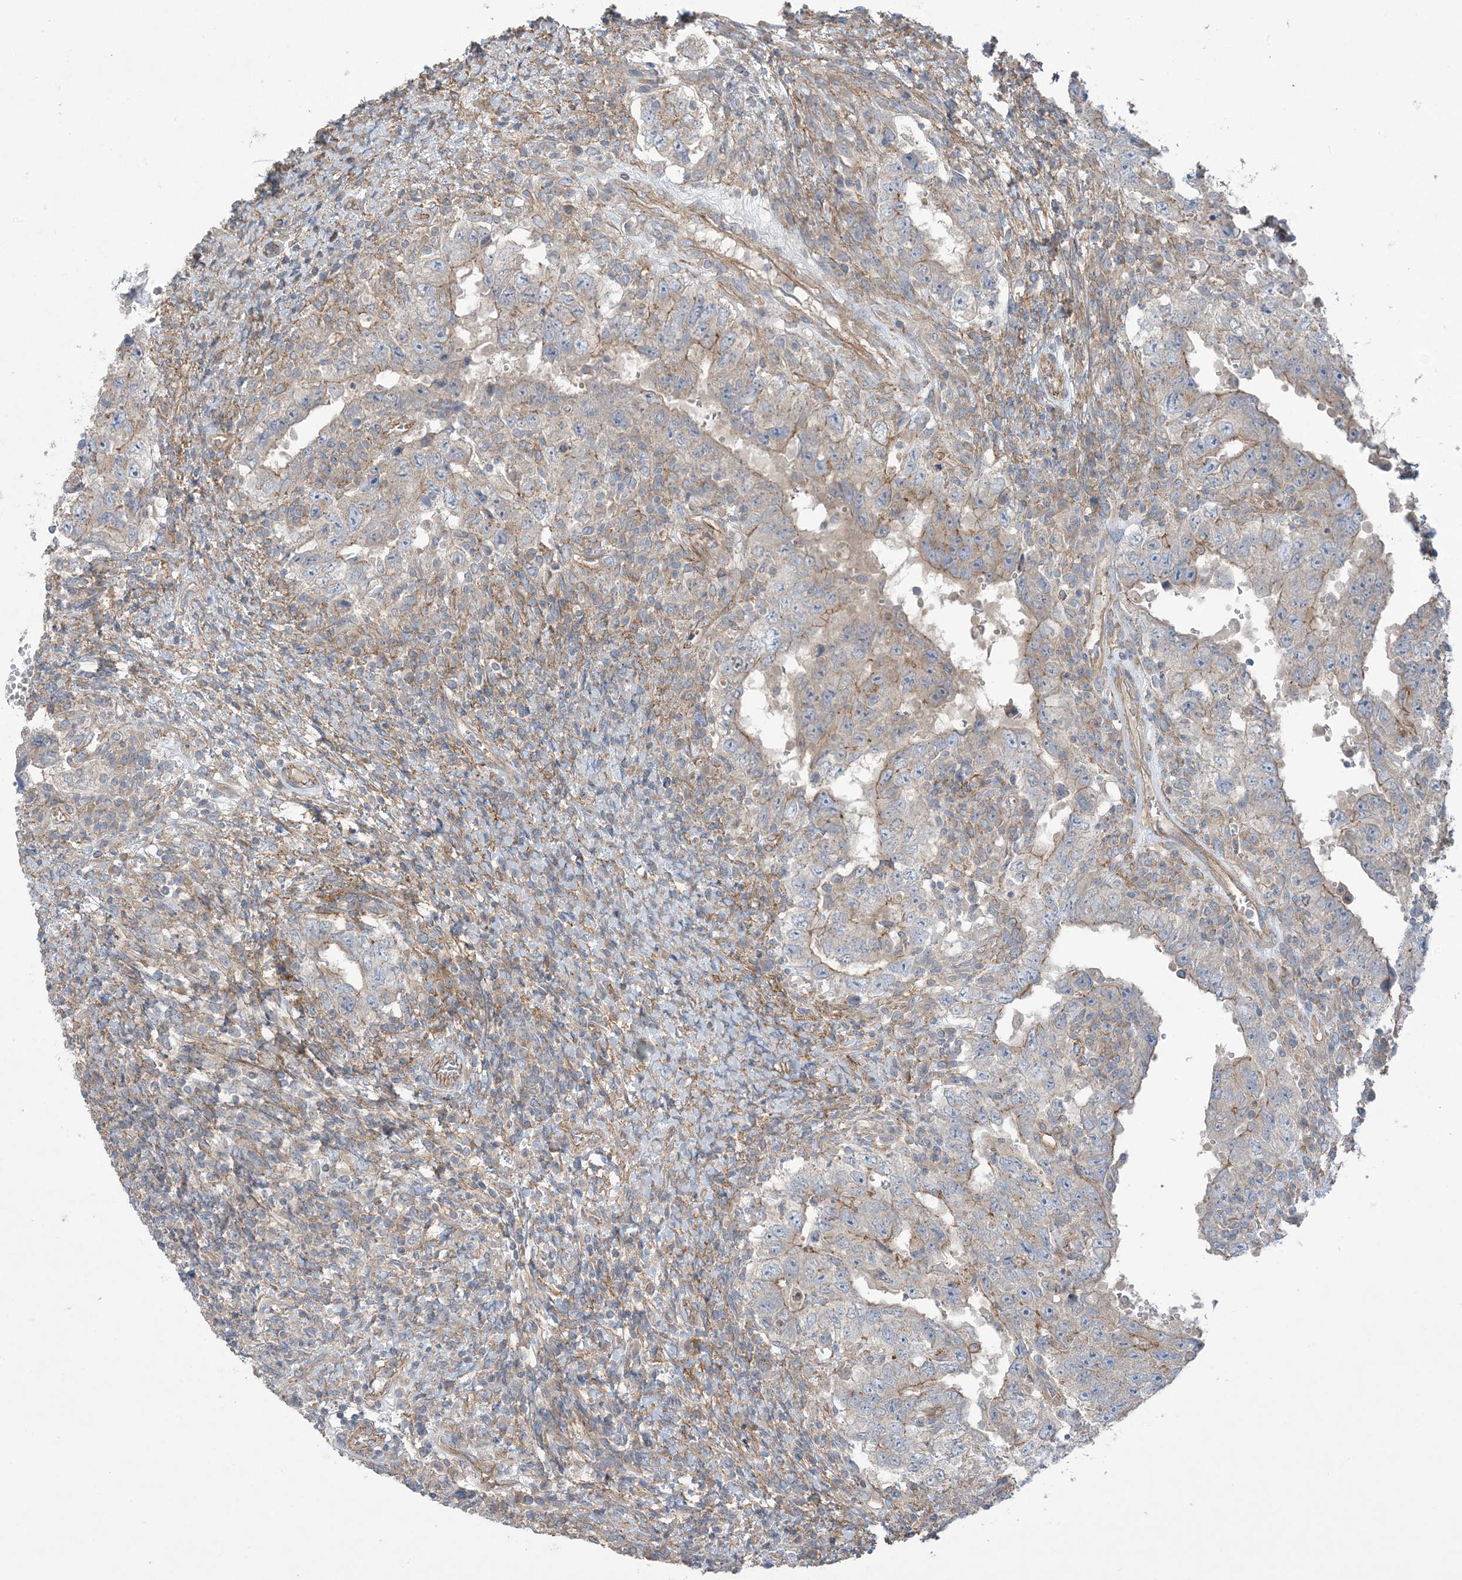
{"staining": {"intensity": "moderate", "quantity": "<25%", "location": "cytoplasmic/membranous"}, "tissue": "testis cancer", "cell_type": "Tumor cells", "image_type": "cancer", "snomed": [{"axis": "morphology", "description": "Carcinoma, Embryonal, NOS"}, {"axis": "topography", "description": "Testis"}], "caption": "Immunohistochemistry micrograph of human embryonal carcinoma (testis) stained for a protein (brown), which reveals low levels of moderate cytoplasmic/membranous expression in approximately <25% of tumor cells.", "gene": "CCNY", "patient": {"sex": "male", "age": 26}}